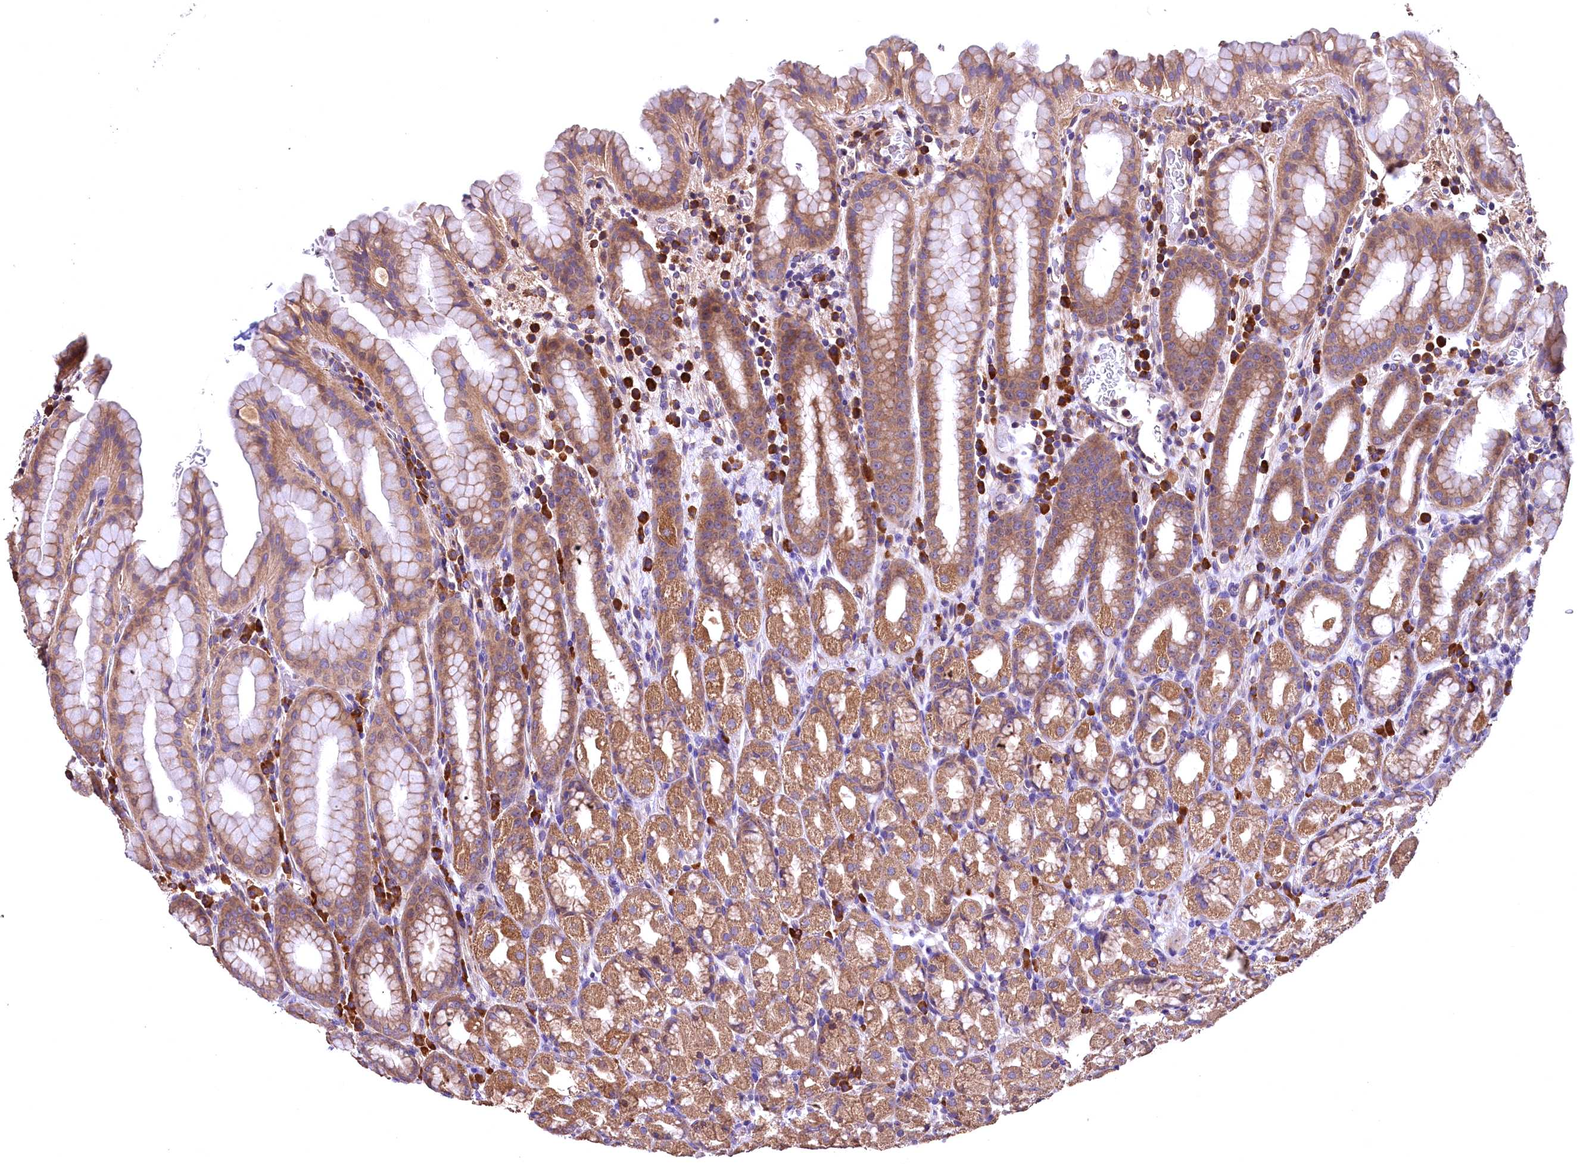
{"staining": {"intensity": "moderate", "quantity": ">75%", "location": "cytoplasmic/membranous"}, "tissue": "stomach", "cell_type": "Glandular cells", "image_type": "normal", "snomed": [{"axis": "morphology", "description": "Normal tissue, NOS"}, {"axis": "topography", "description": "Stomach, upper"}, {"axis": "topography", "description": "Stomach, lower"}, {"axis": "topography", "description": "Small intestine"}], "caption": "Moderate cytoplasmic/membranous staining is present in about >75% of glandular cells in benign stomach. (DAB (3,3'-diaminobenzidine) IHC with brightfield microscopy, high magnification).", "gene": "ENKD1", "patient": {"sex": "male", "age": 68}}